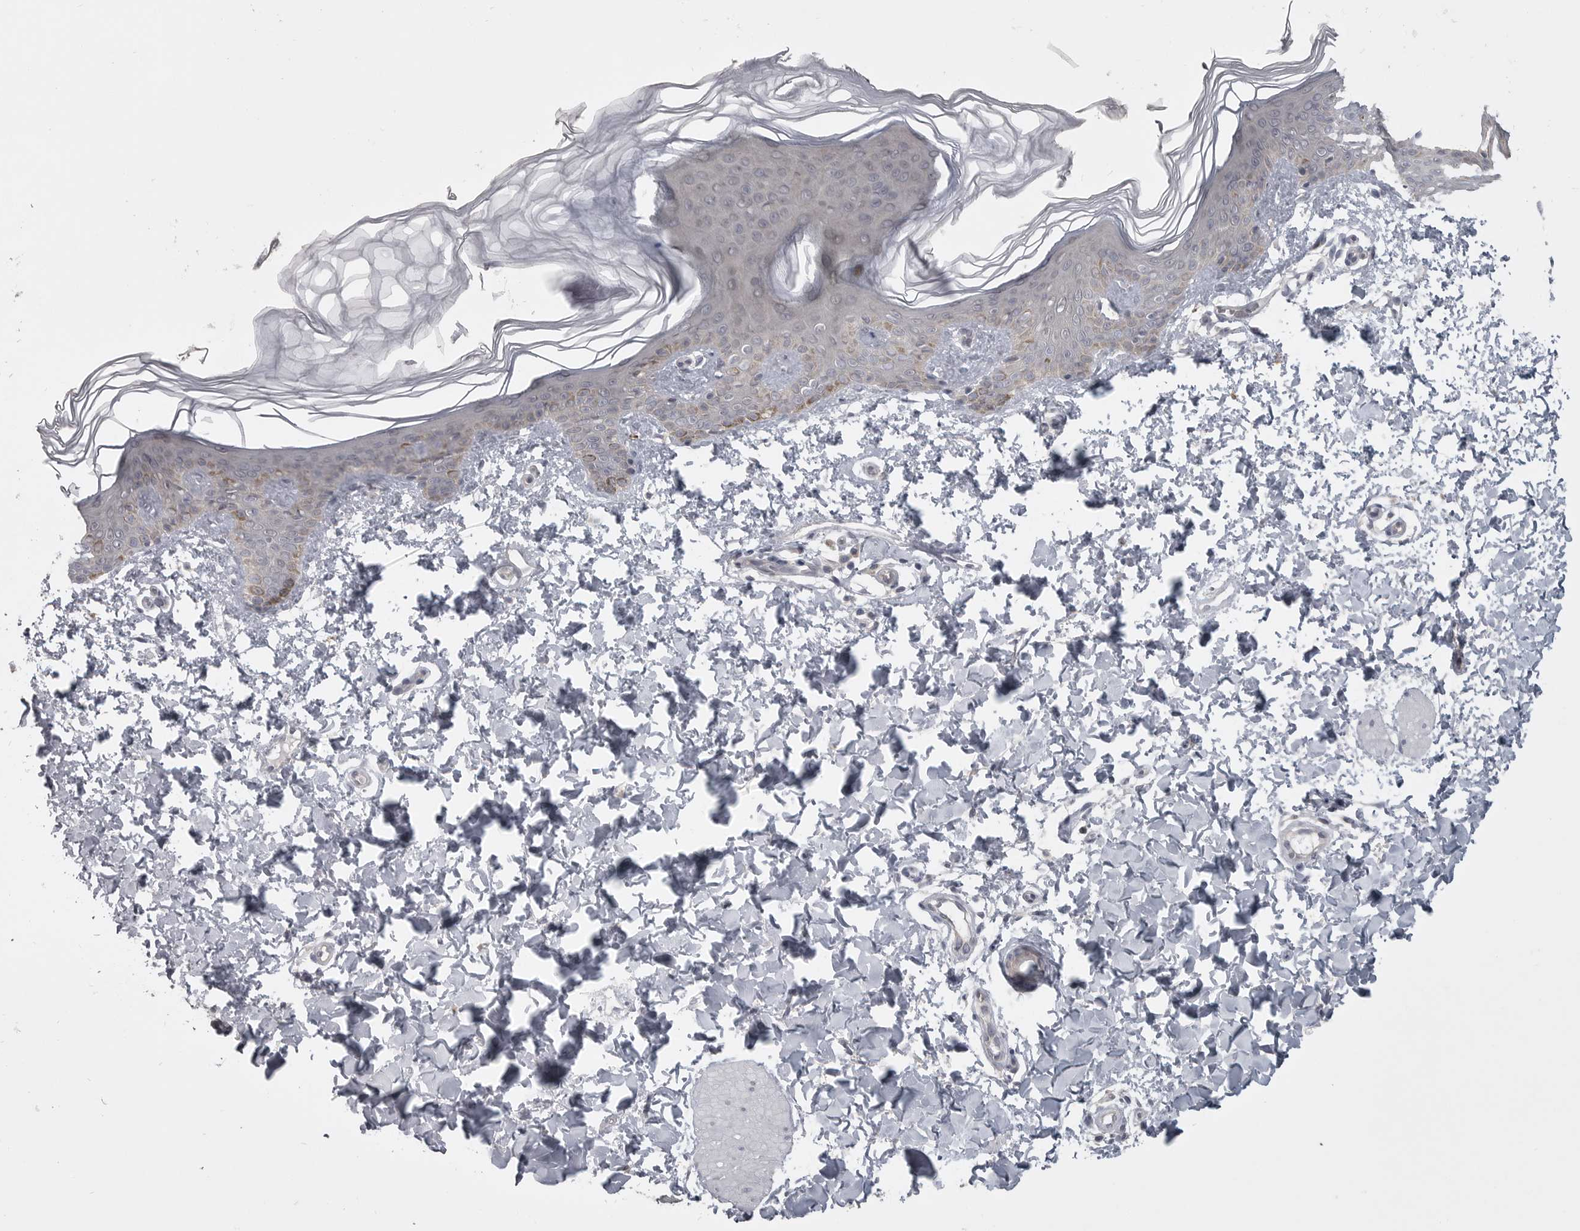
{"staining": {"intensity": "negative", "quantity": "none", "location": "none"}, "tissue": "skin", "cell_type": "Fibroblasts", "image_type": "normal", "snomed": [{"axis": "morphology", "description": "Normal tissue, NOS"}, {"axis": "morphology", "description": "Neoplasm, benign, NOS"}, {"axis": "topography", "description": "Skin"}, {"axis": "topography", "description": "Soft tissue"}], "caption": "Fibroblasts show no significant staining in normal skin. (DAB (3,3'-diaminobenzidine) immunohistochemistry visualized using brightfield microscopy, high magnification).", "gene": "PHF13", "patient": {"sex": "male", "age": 26}}